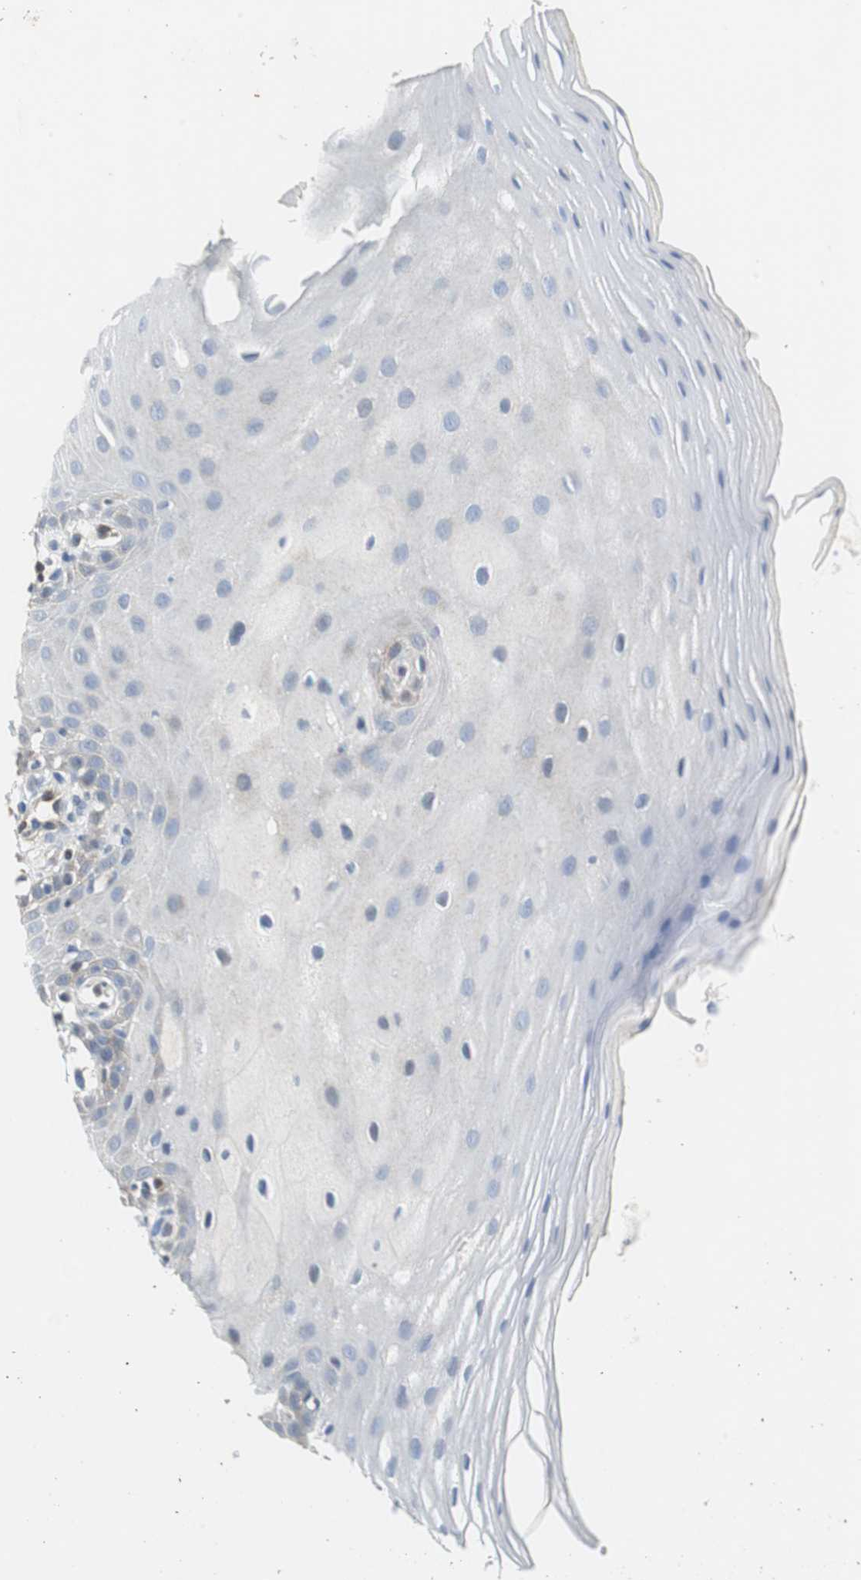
{"staining": {"intensity": "weak", "quantity": "<25%", "location": "cytoplasmic/membranous"}, "tissue": "oral mucosa", "cell_type": "Squamous epithelial cells", "image_type": "normal", "snomed": [{"axis": "morphology", "description": "Normal tissue, NOS"}, {"axis": "morphology", "description": "Squamous cell carcinoma, NOS"}, {"axis": "topography", "description": "Skeletal muscle"}, {"axis": "topography", "description": "Oral tissue"}, {"axis": "topography", "description": "Head-Neck"}], "caption": "Human oral mucosa stained for a protein using immunohistochemistry (IHC) shows no staining in squamous epithelial cells.", "gene": "GSDMD", "patient": {"sex": "male", "age": 71}}